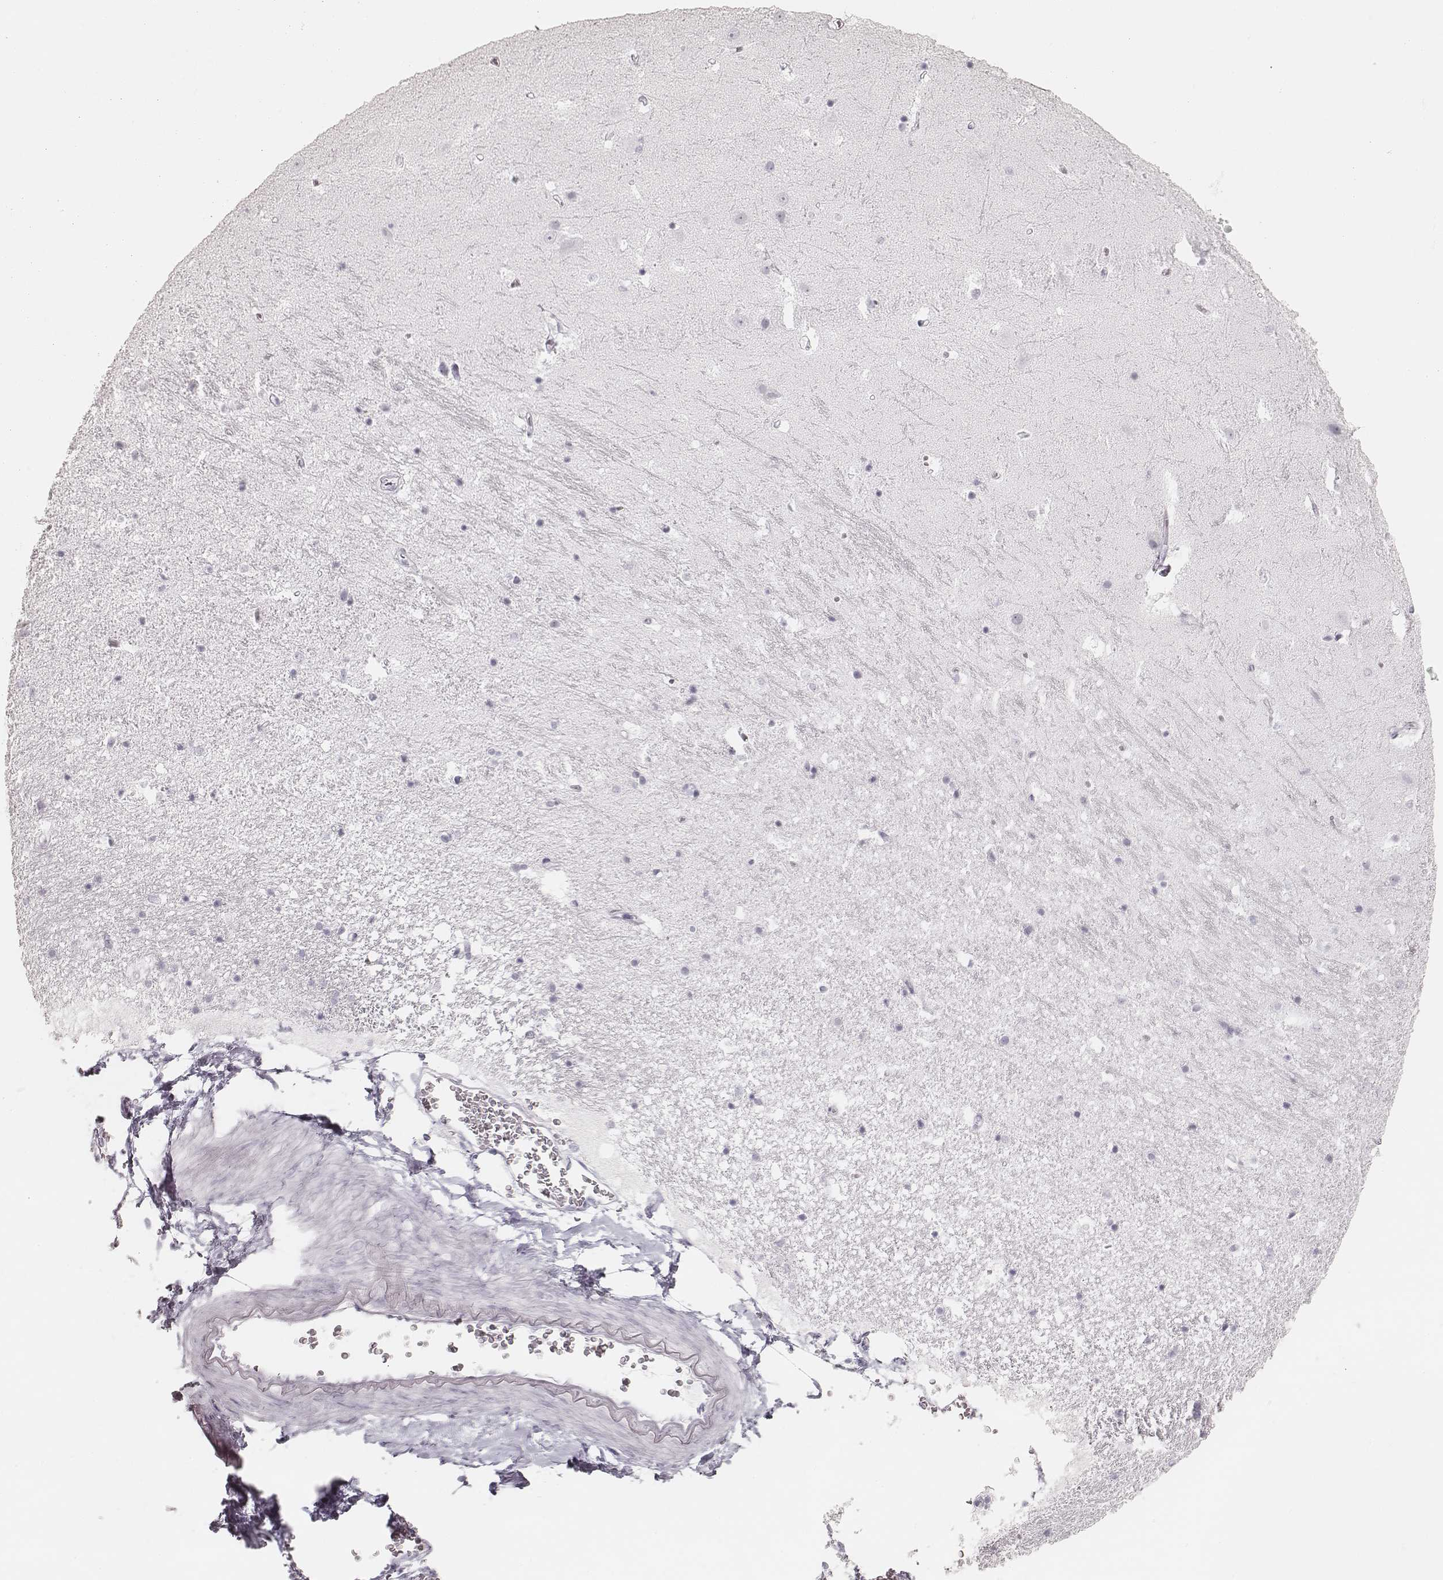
{"staining": {"intensity": "negative", "quantity": "none", "location": "none"}, "tissue": "hippocampus", "cell_type": "Glial cells", "image_type": "normal", "snomed": [{"axis": "morphology", "description": "Normal tissue, NOS"}, {"axis": "topography", "description": "Hippocampus"}], "caption": "Immunohistochemistry (IHC) photomicrograph of normal hippocampus stained for a protein (brown), which demonstrates no expression in glial cells.", "gene": "KRT34", "patient": {"sex": "male", "age": 44}}